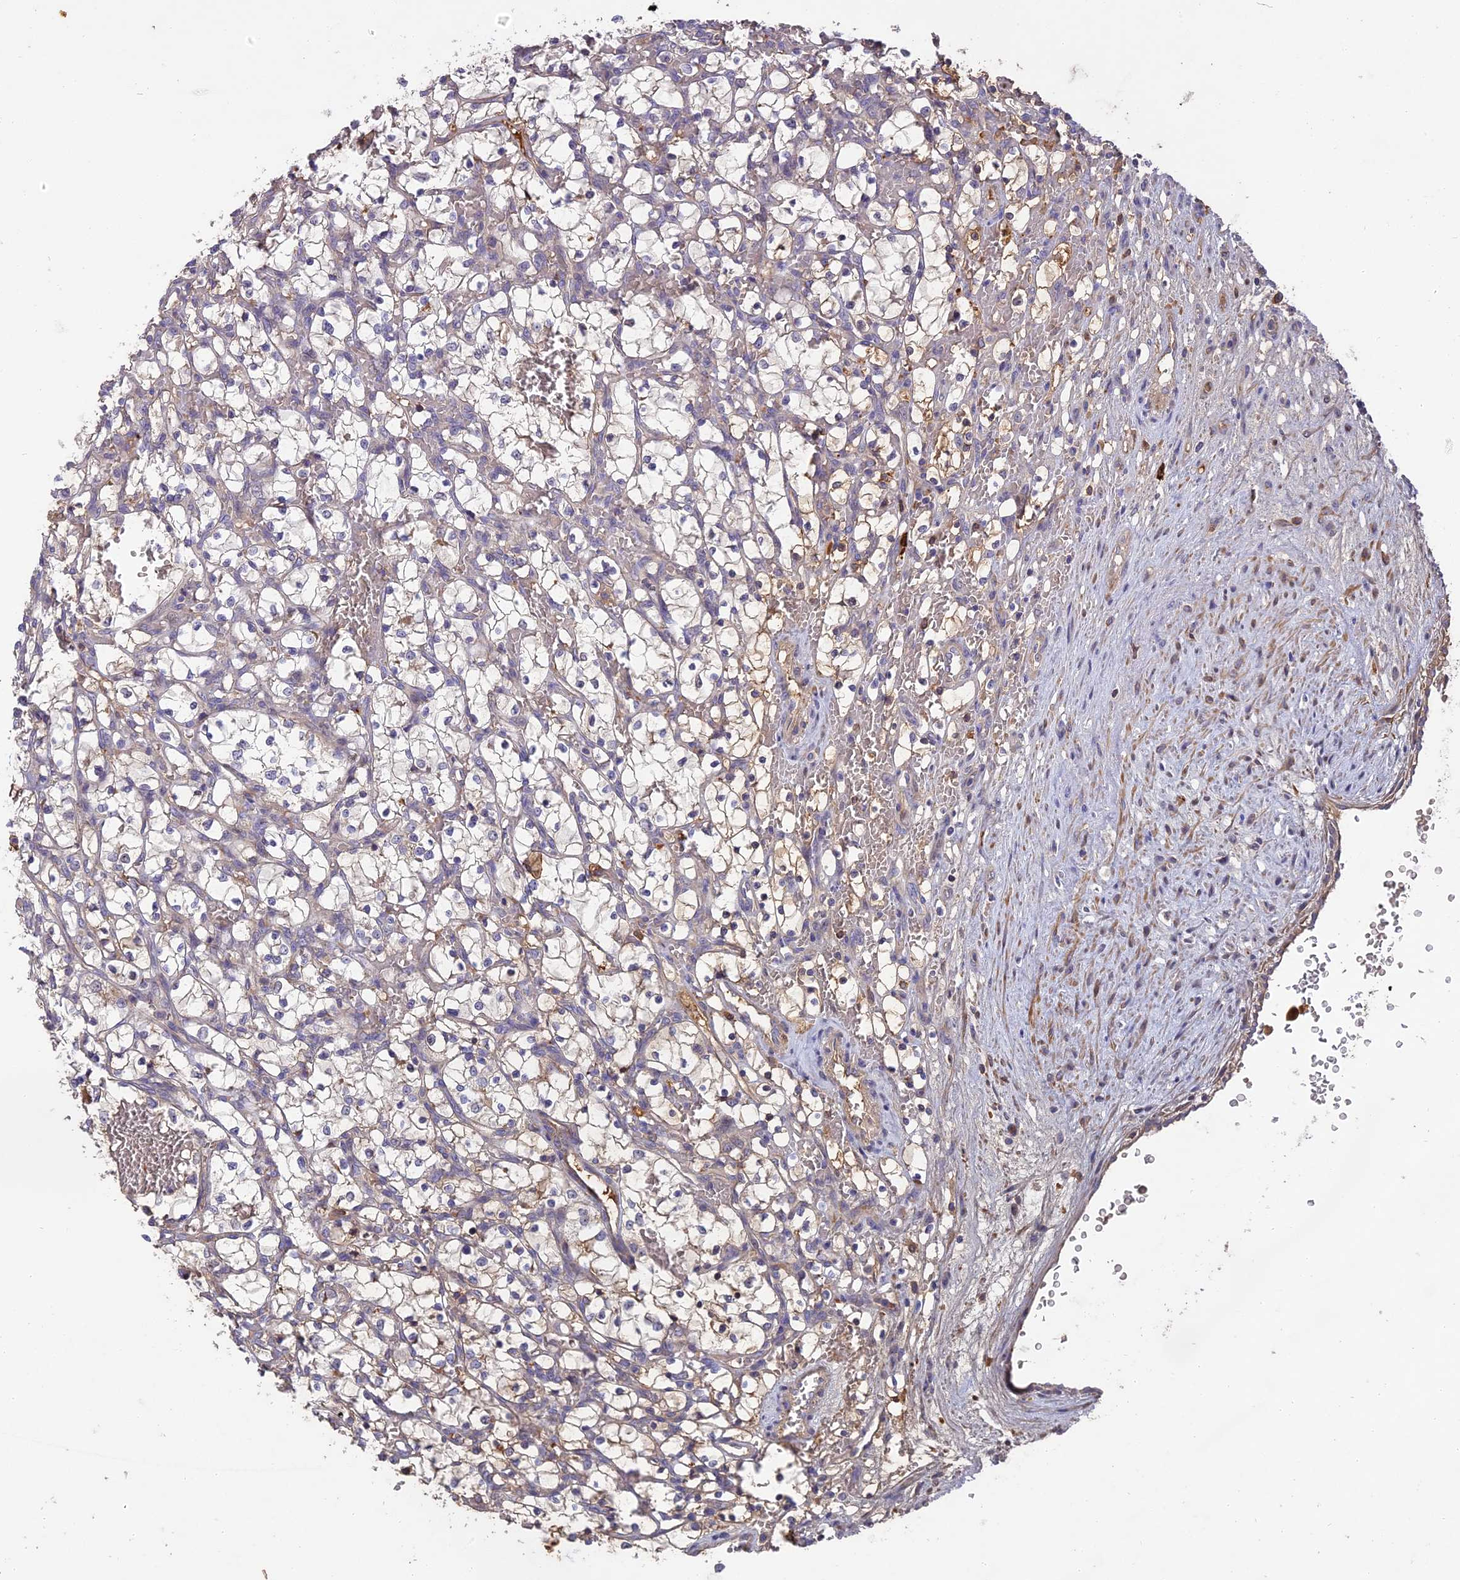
{"staining": {"intensity": "weak", "quantity": "<25%", "location": "cytoplasmic/membranous"}, "tissue": "renal cancer", "cell_type": "Tumor cells", "image_type": "cancer", "snomed": [{"axis": "morphology", "description": "Adenocarcinoma, NOS"}, {"axis": "topography", "description": "Kidney"}], "caption": "Renal cancer was stained to show a protein in brown. There is no significant staining in tumor cells.", "gene": "ERMAP", "patient": {"sex": "female", "age": 69}}